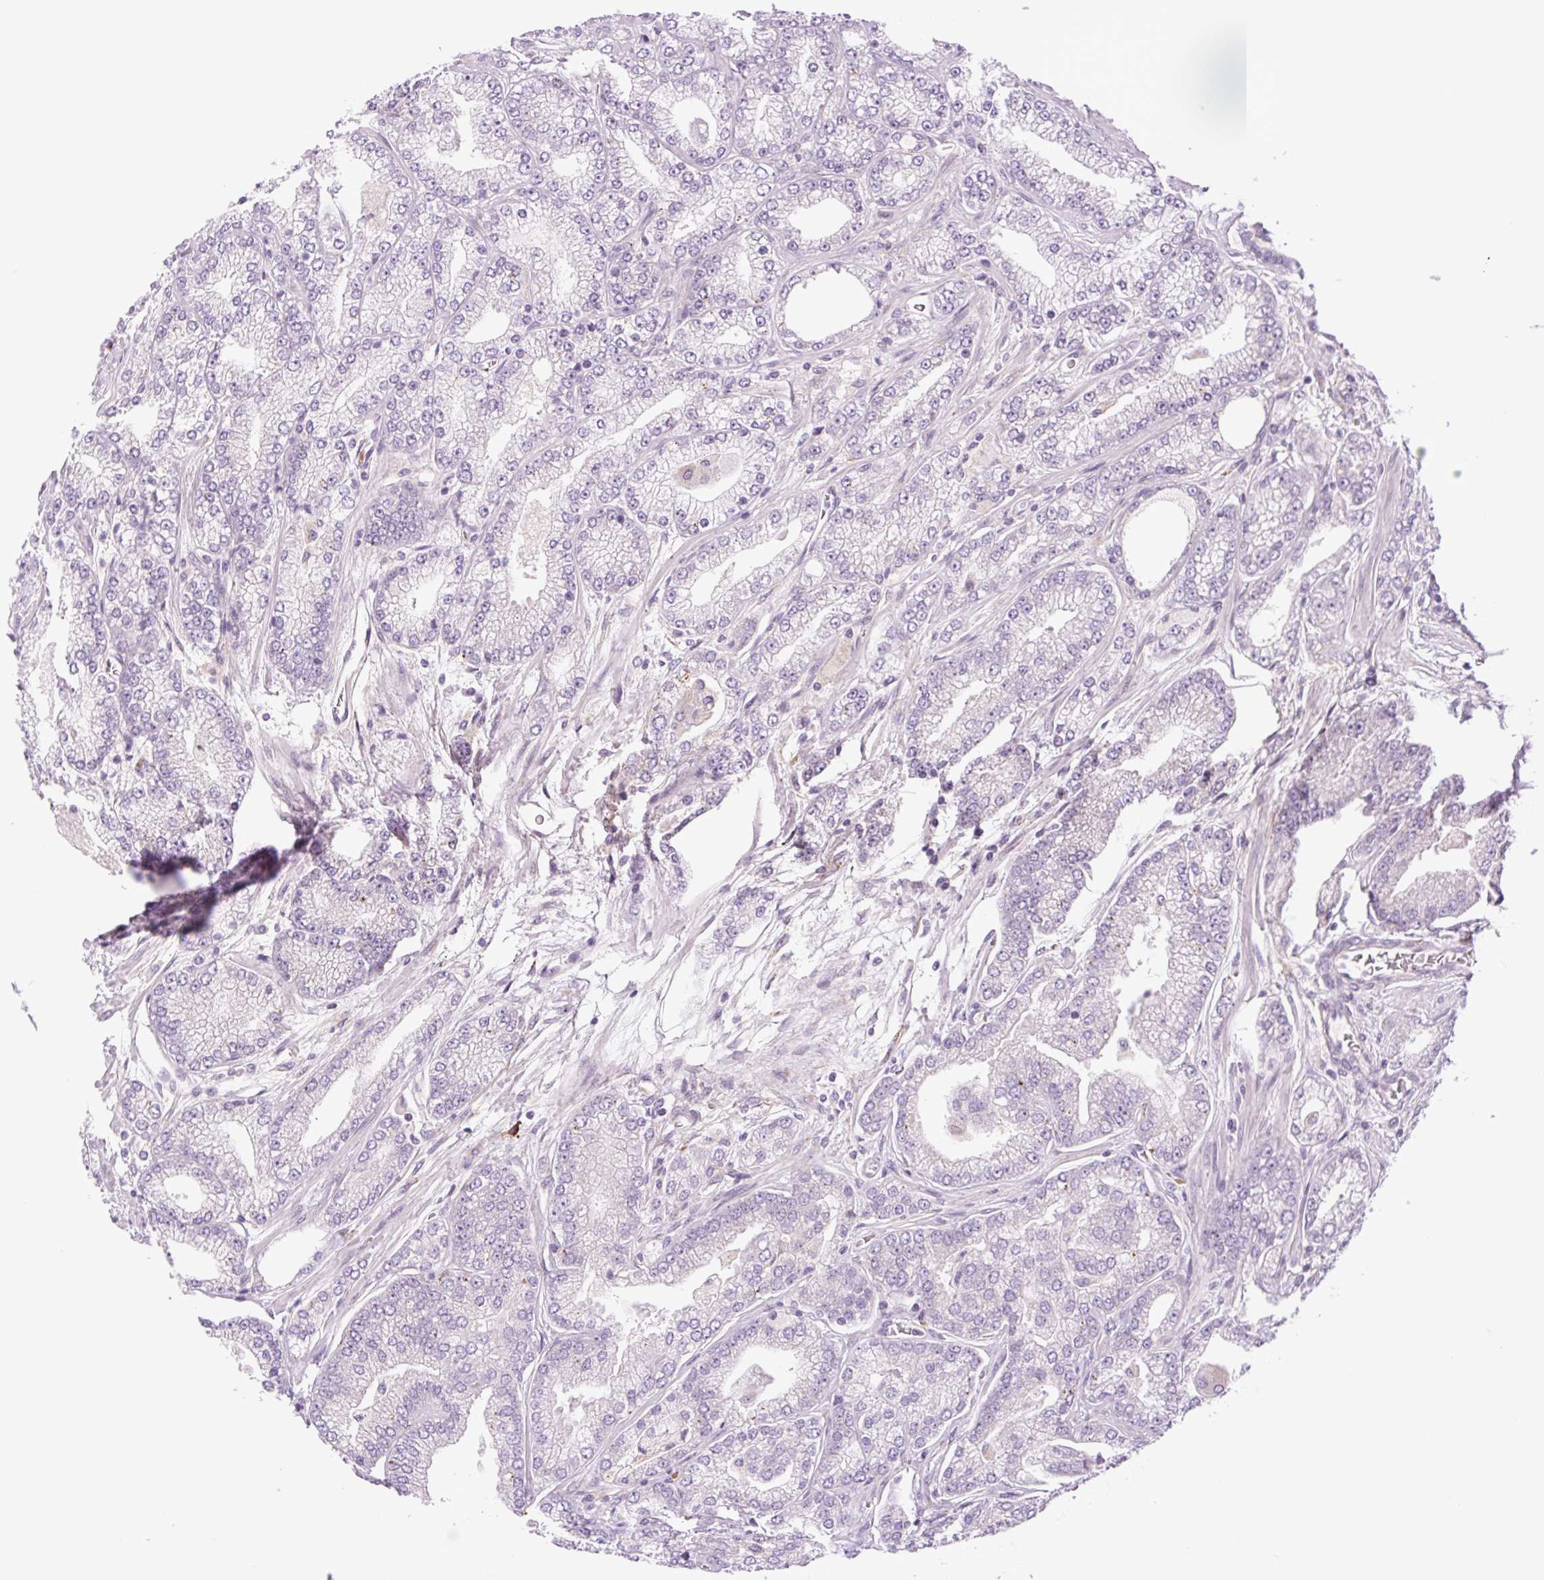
{"staining": {"intensity": "negative", "quantity": "none", "location": "none"}, "tissue": "prostate cancer", "cell_type": "Tumor cells", "image_type": "cancer", "snomed": [{"axis": "morphology", "description": "Adenocarcinoma, High grade"}, {"axis": "topography", "description": "Prostate"}], "caption": "High power microscopy micrograph of an immunohistochemistry micrograph of prostate cancer (adenocarcinoma (high-grade)), revealing no significant expression in tumor cells. (DAB immunohistochemistry with hematoxylin counter stain).", "gene": "COL5A1", "patient": {"sex": "male", "age": 68}}